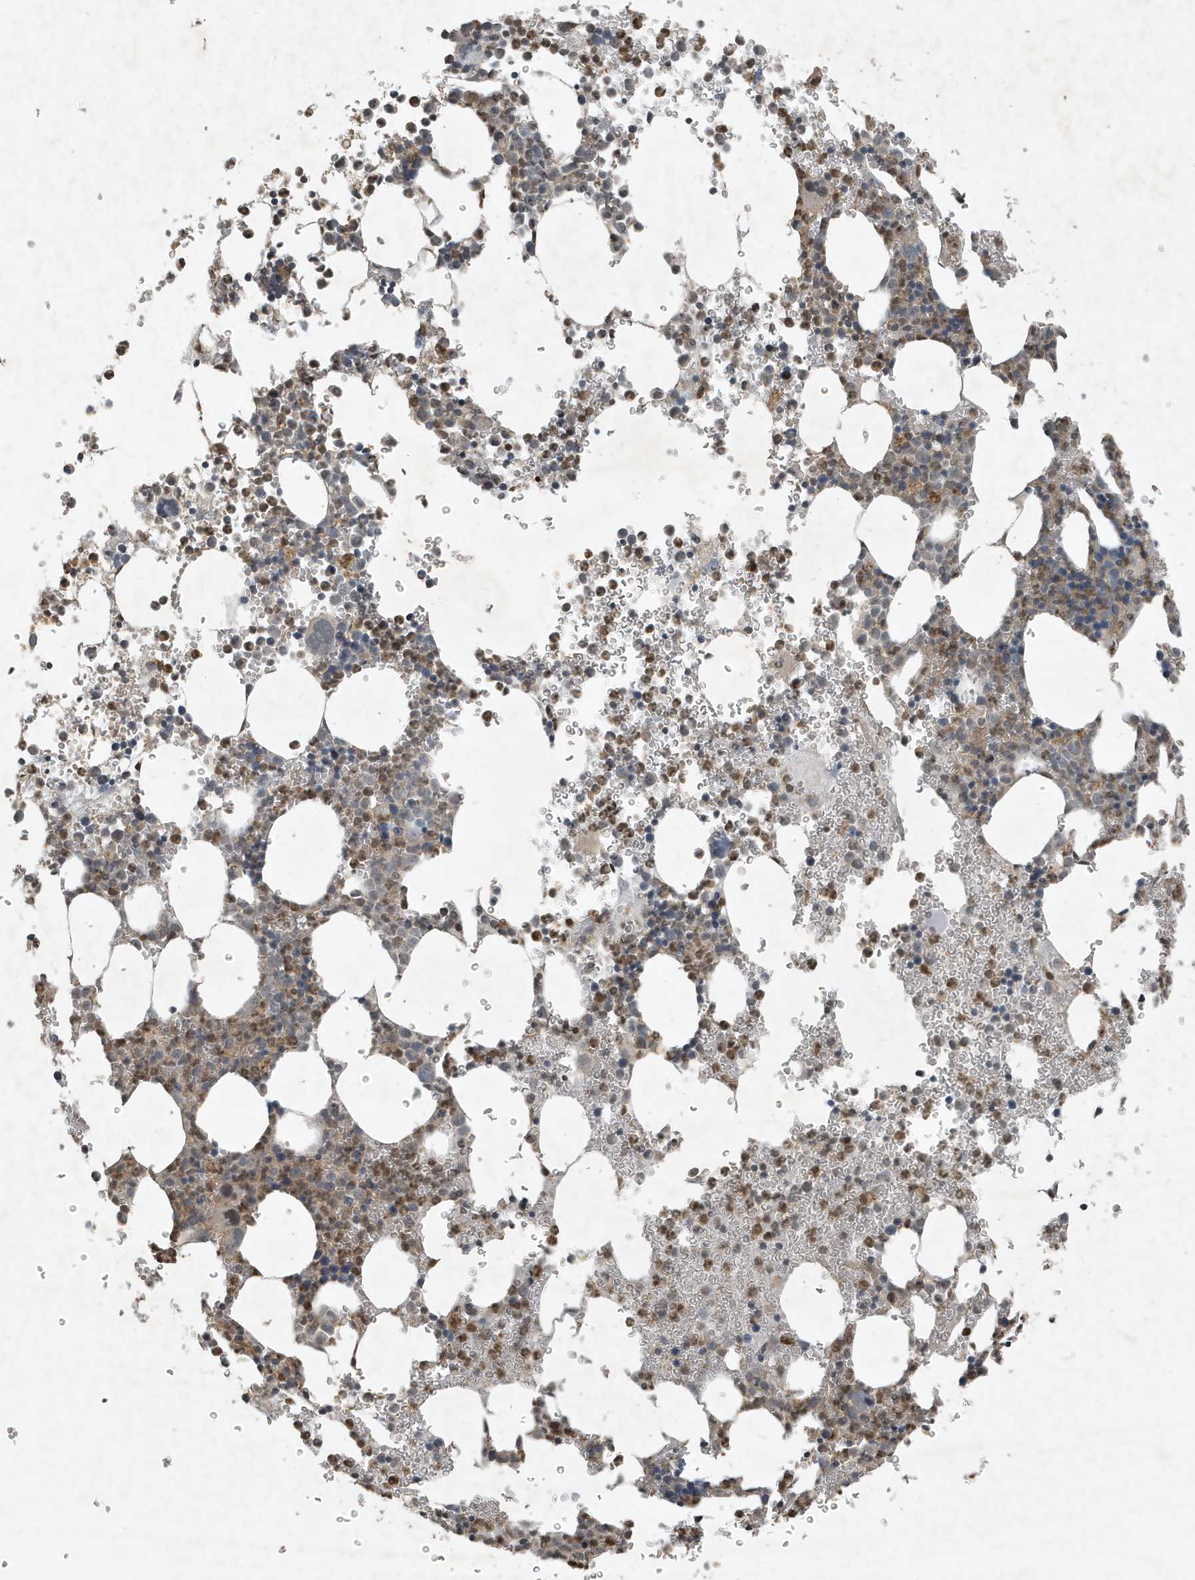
{"staining": {"intensity": "moderate", "quantity": "<25%", "location": "cytoplasmic/membranous,nuclear"}, "tissue": "bone marrow", "cell_type": "Hematopoietic cells", "image_type": "normal", "snomed": [{"axis": "morphology", "description": "Normal tissue, NOS"}, {"axis": "topography", "description": "Bone marrow"}], "caption": "Unremarkable bone marrow exhibits moderate cytoplasmic/membranous,nuclear staining in about <25% of hematopoietic cells Nuclei are stained in blue..", "gene": "HSPA1A", "patient": {"sex": "female", "age": 78}}